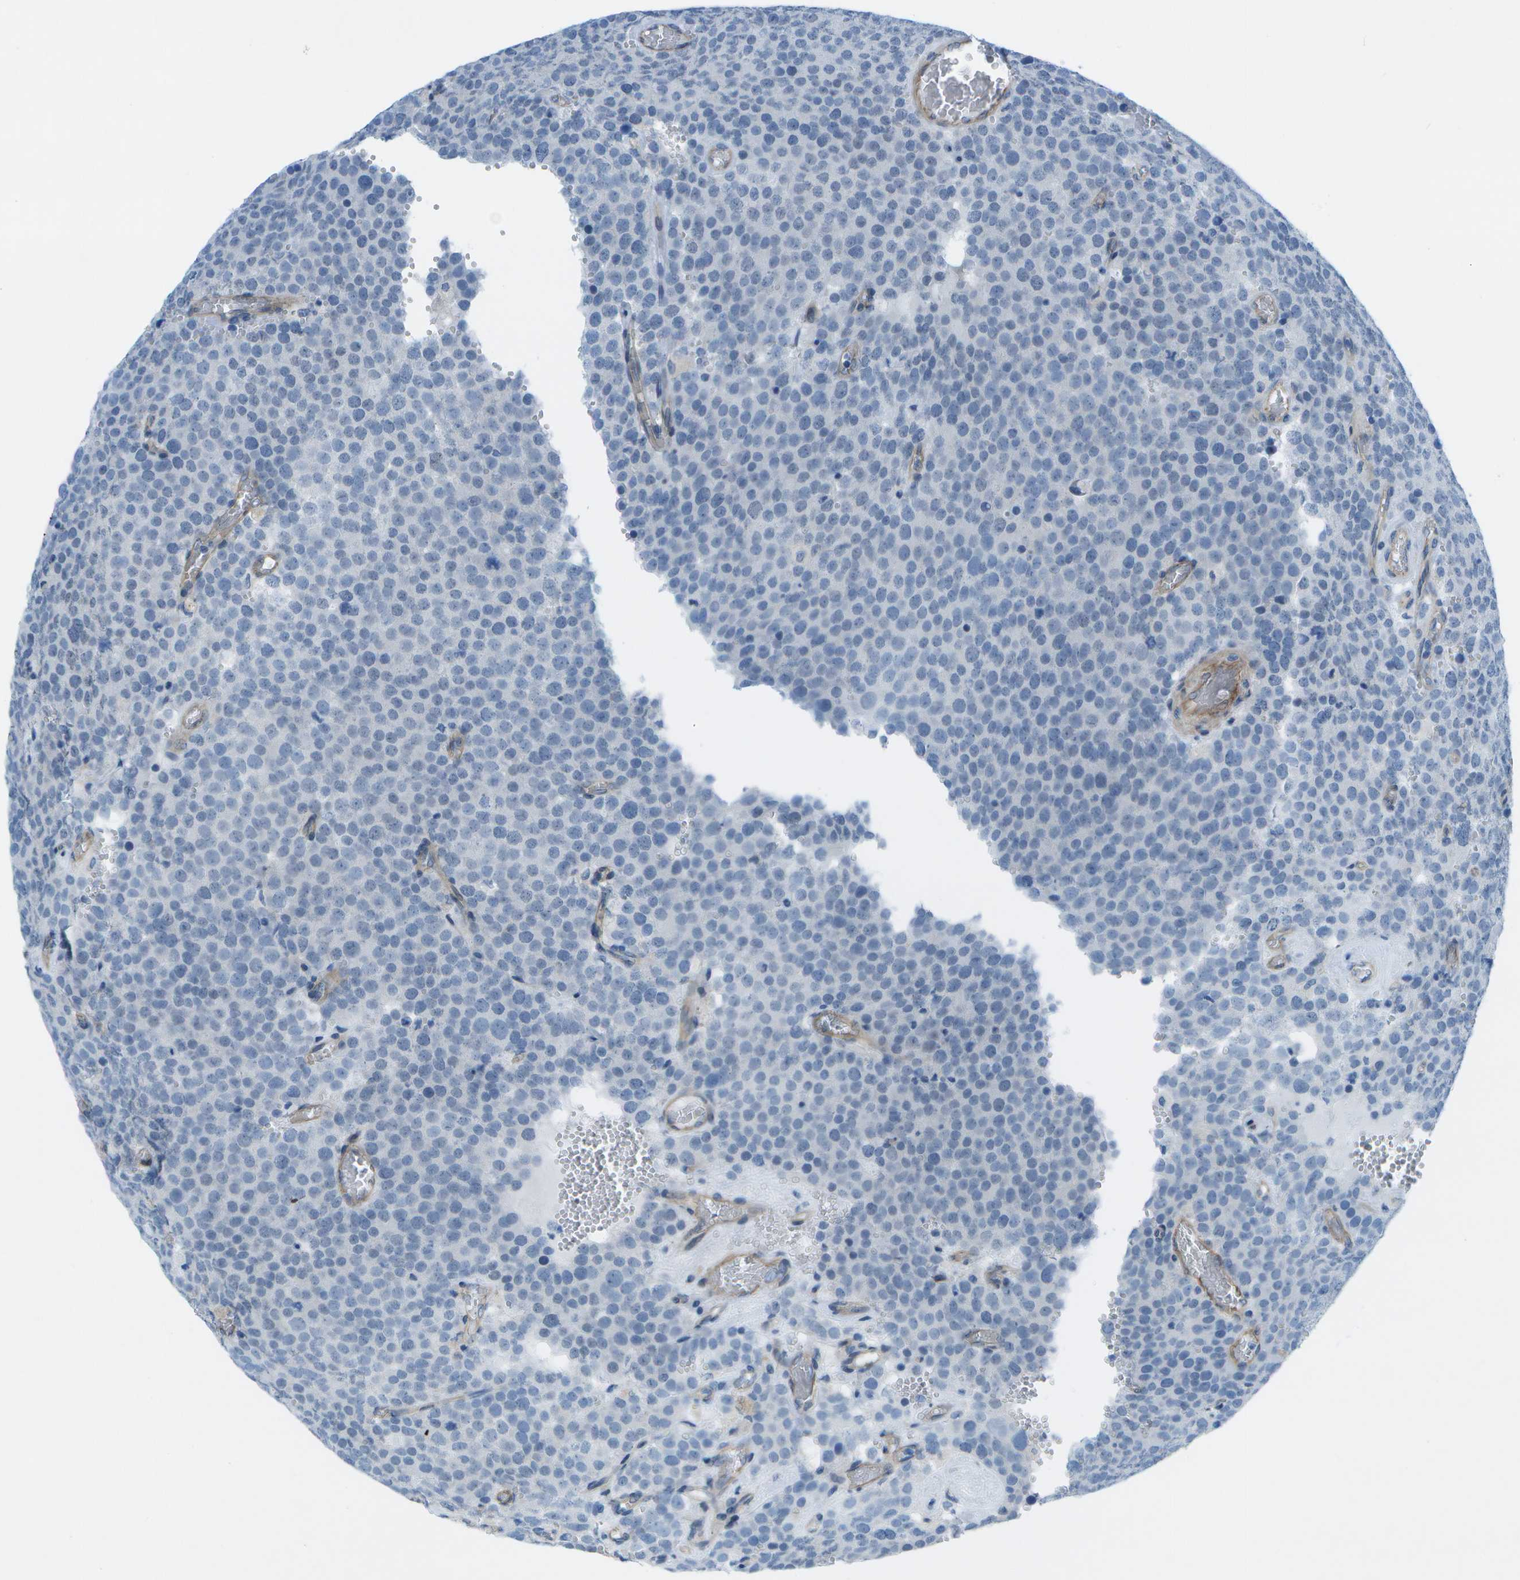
{"staining": {"intensity": "negative", "quantity": "none", "location": "none"}, "tissue": "testis cancer", "cell_type": "Tumor cells", "image_type": "cancer", "snomed": [{"axis": "morphology", "description": "Normal tissue, NOS"}, {"axis": "morphology", "description": "Seminoma, NOS"}, {"axis": "topography", "description": "Testis"}], "caption": "Protein analysis of testis seminoma shows no significant staining in tumor cells.", "gene": "SORBS3", "patient": {"sex": "male", "age": 71}}